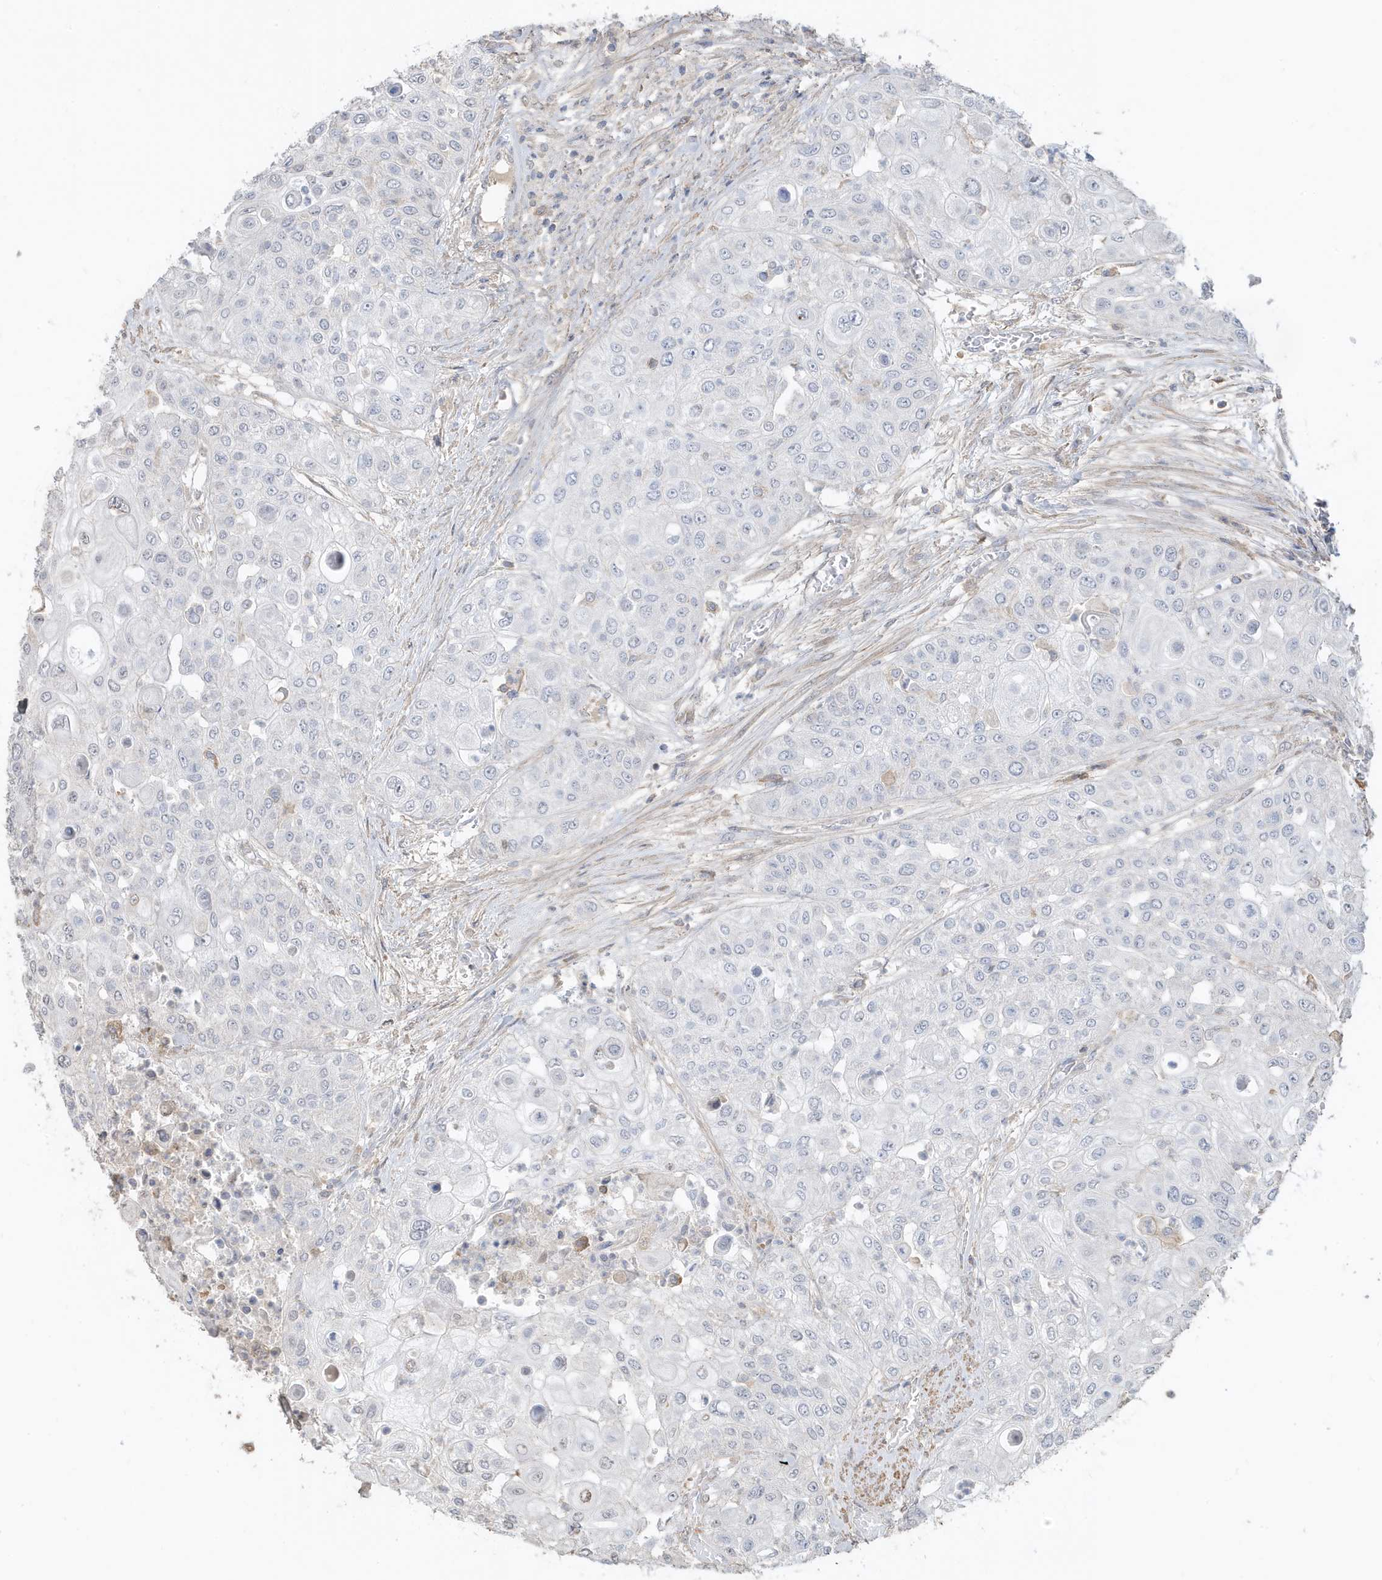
{"staining": {"intensity": "negative", "quantity": "none", "location": "none"}, "tissue": "urothelial cancer", "cell_type": "Tumor cells", "image_type": "cancer", "snomed": [{"axis": "morphology", "description": "Urothelial carcinoma, High grade"}, {"axis": "topography", "description": "Urinary bladder"}], "caption": "An immunohistochemistry (IHC) histopathology image of urothelial cancer is shown. There is no staining in tumor cells of urothelial cancer. (Stains: DAB (3,3'-diaminobenzidine) immunohistochemistry with hematoxylin counter stain, Microscopy: brightfield microscopy at high magnification).", "gene": "PRRT3", "patient": {"sex": "female", "age": 79}}